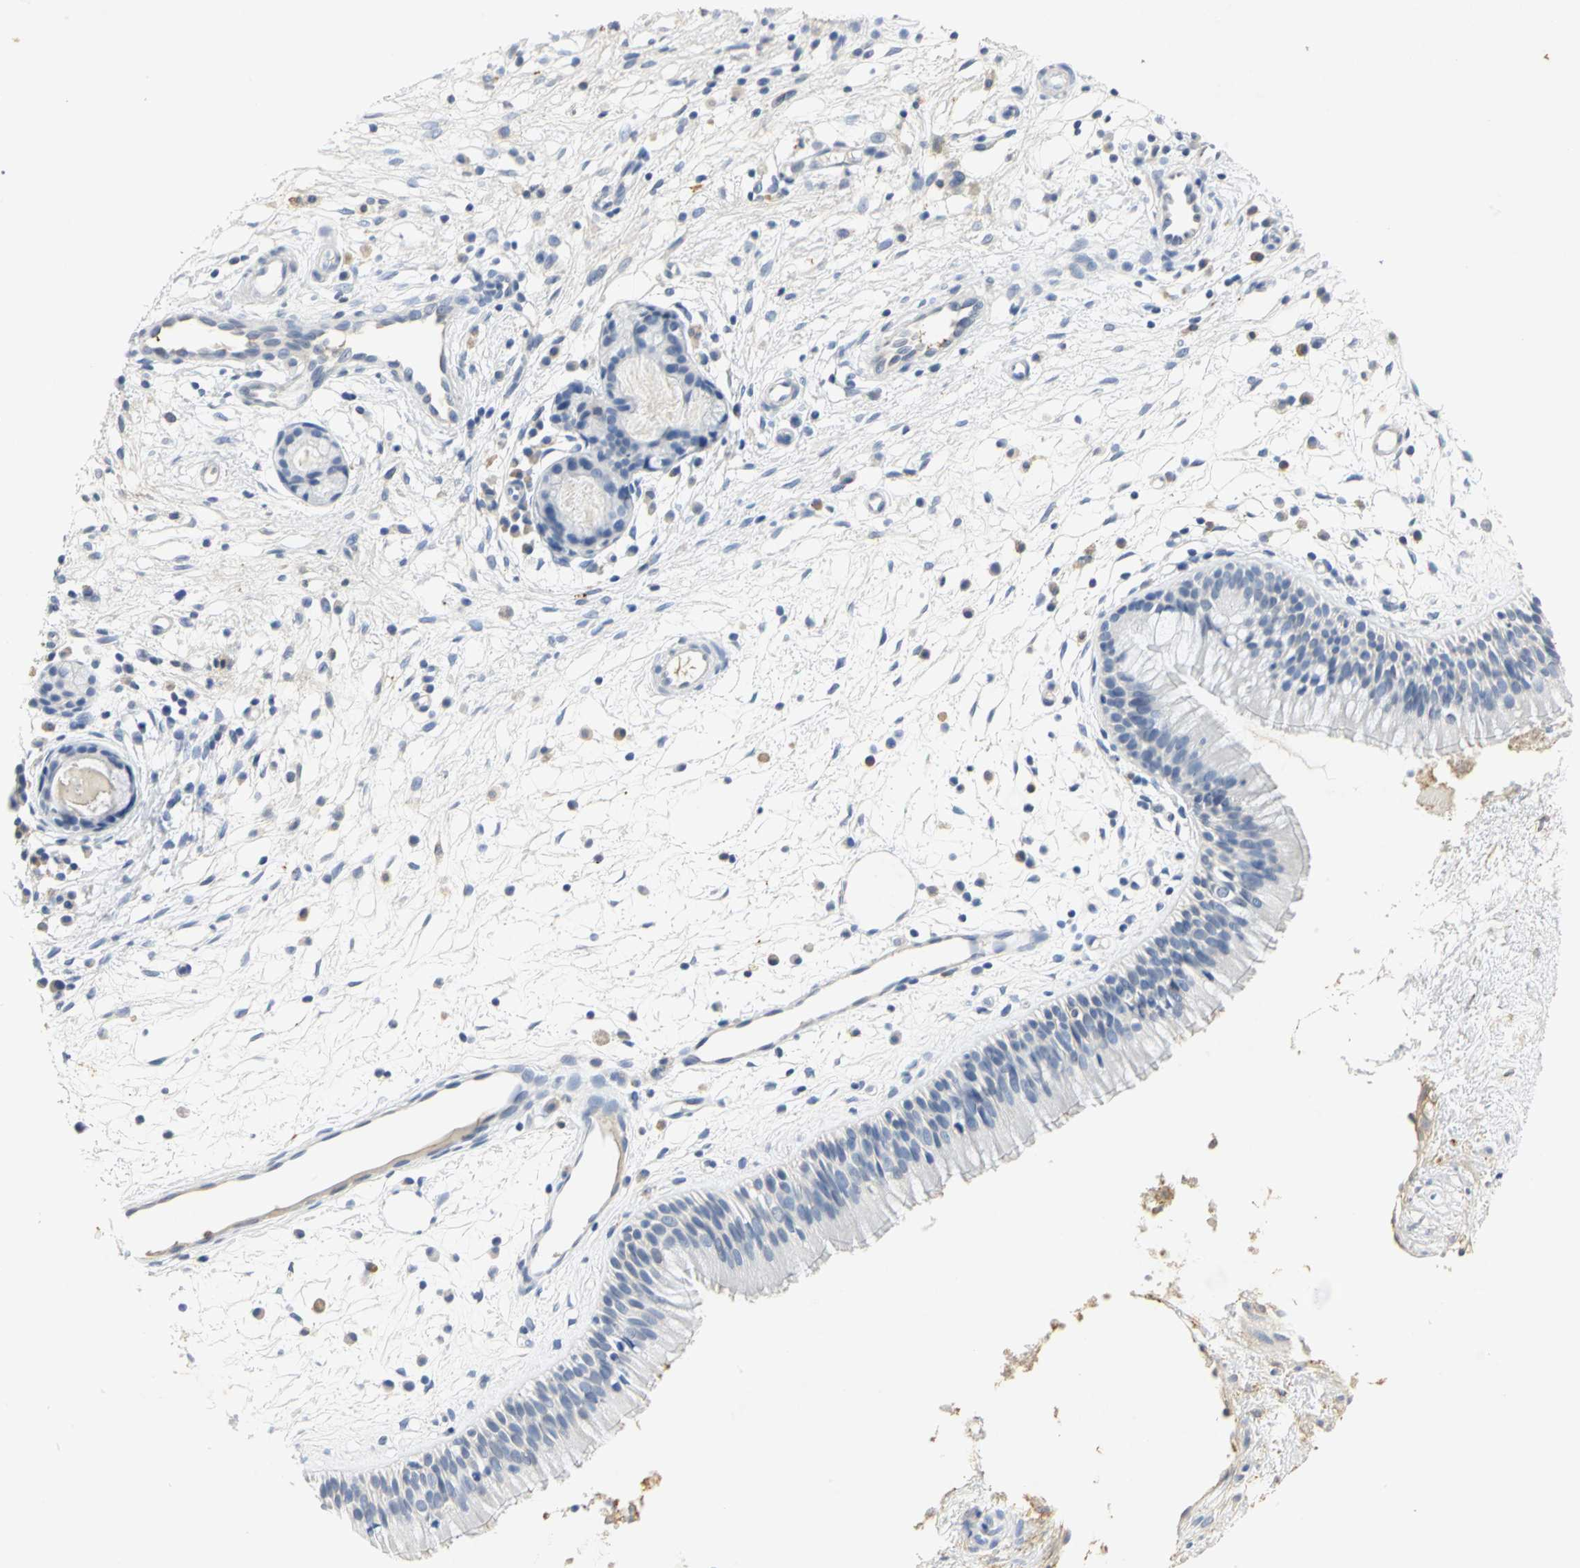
{"staining": {"intensity": "moderate", "quantity": "<25%", "location": "cytoplasmic/membranous"}, "tissue": "nasopharynx", "cell_type": "Respiratory epithelial cells", "image_type": "normal", "snomed": [{"axis": "morphology", "description": "Normal tissue, NOS"}, {"axis": "topography", "description": "Nasopharynx"}], "caption": "Approximately <25% of respiratory epithelial cells in normal human nasopharynx show moderate cytoplasmic/membranous protein staining as visualized by brown immunohistochemical staining.", "gene": "ANXA4", "patient": {"sex": "male", "age": 21}}